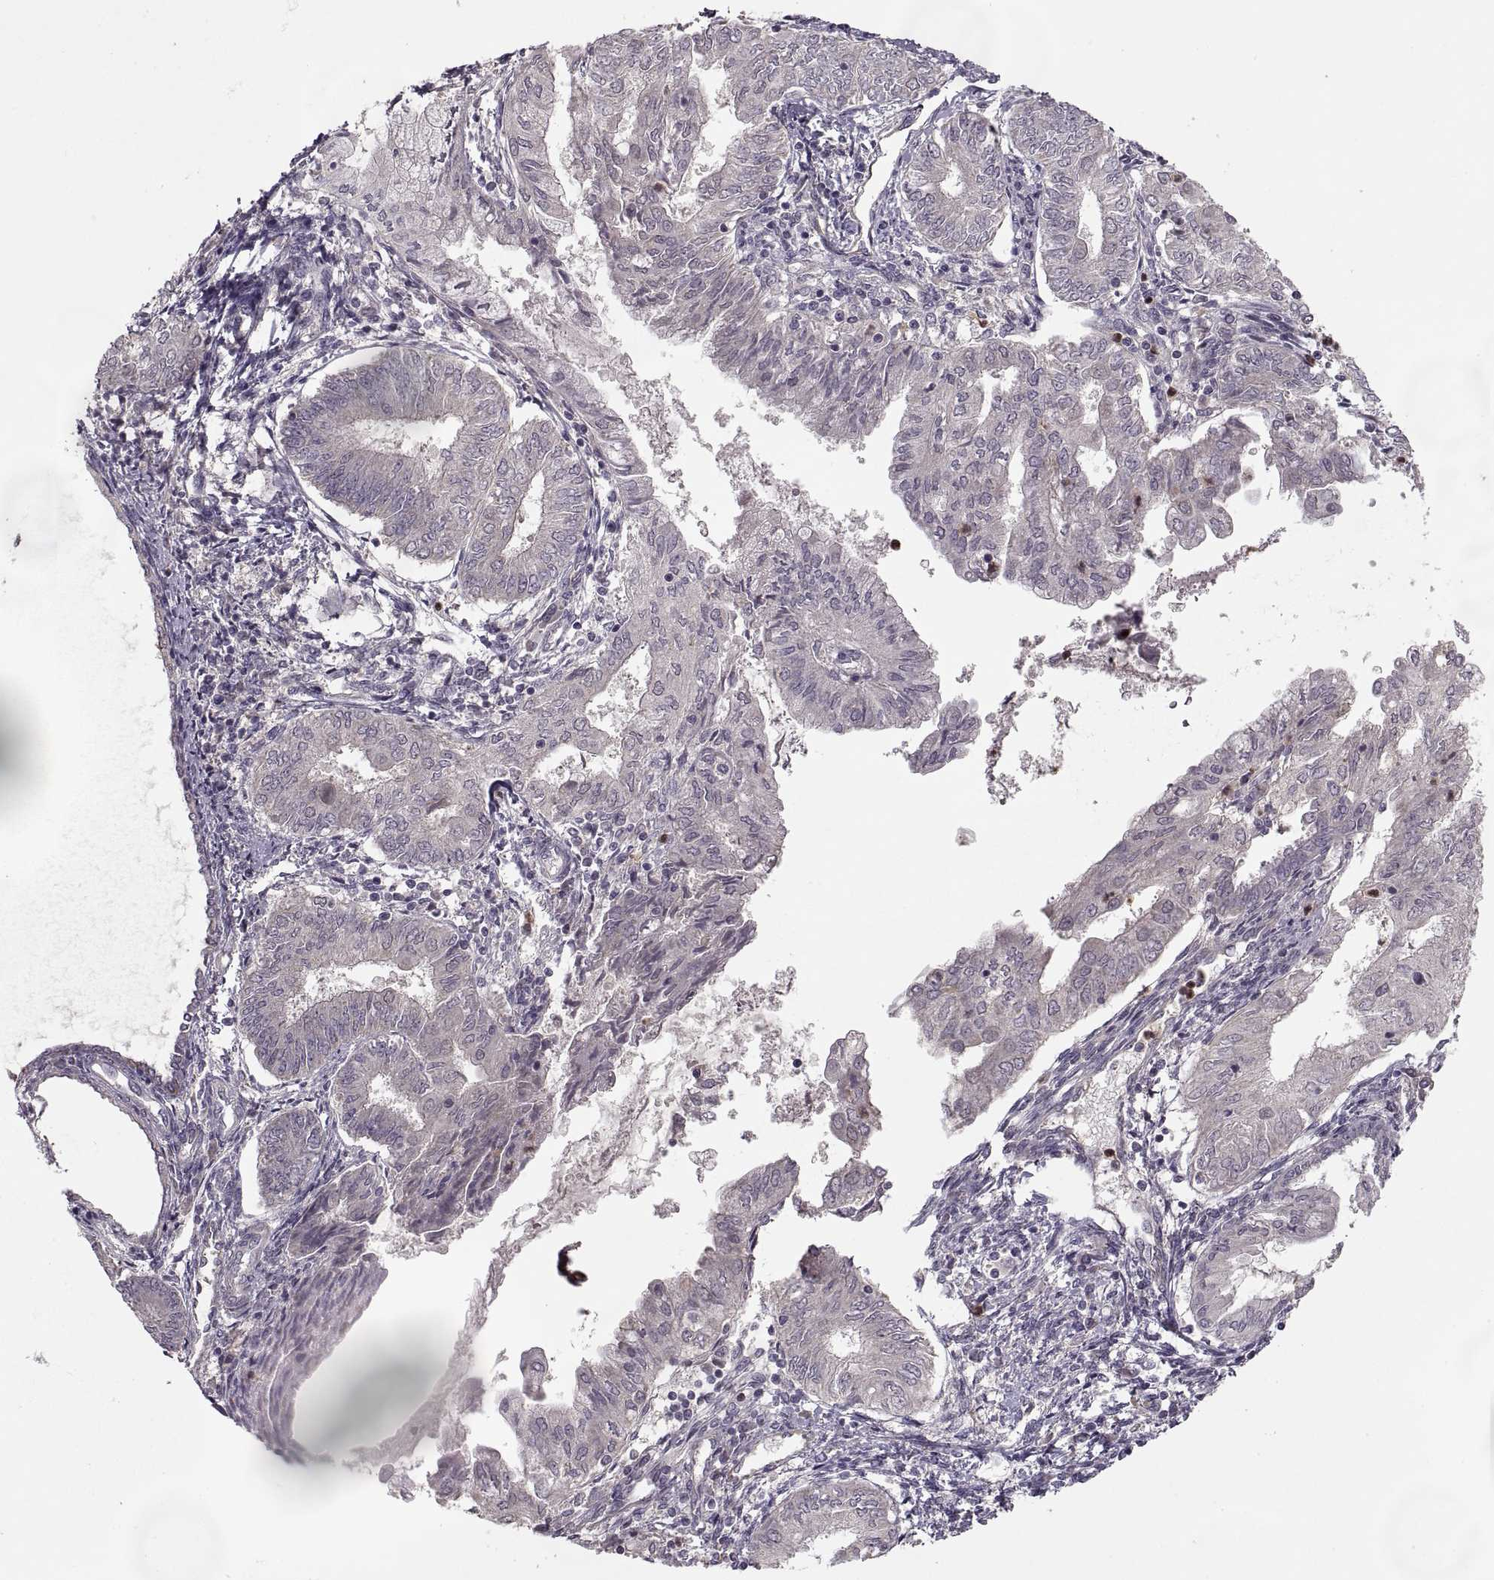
{"staining": {"intensity": "negative", "quantity": "none", "location": "none"}, "tissue": "endometrial cancer", "cell_type": "Tumor cells", "image_type": "cancer", "snomed": [{"axis": "morphology", "description": "Adenocarcinoma, NOS"}, {"axis": "topography", "description": "Endometrium"}], "caption": "This is an immunohistochemistry (IHC) photomicrograph of endometrial cancer. There is no positivity in tumor cells.", "gene": "PIERCE1", "patient": {"sex": "female", "age": 68}}